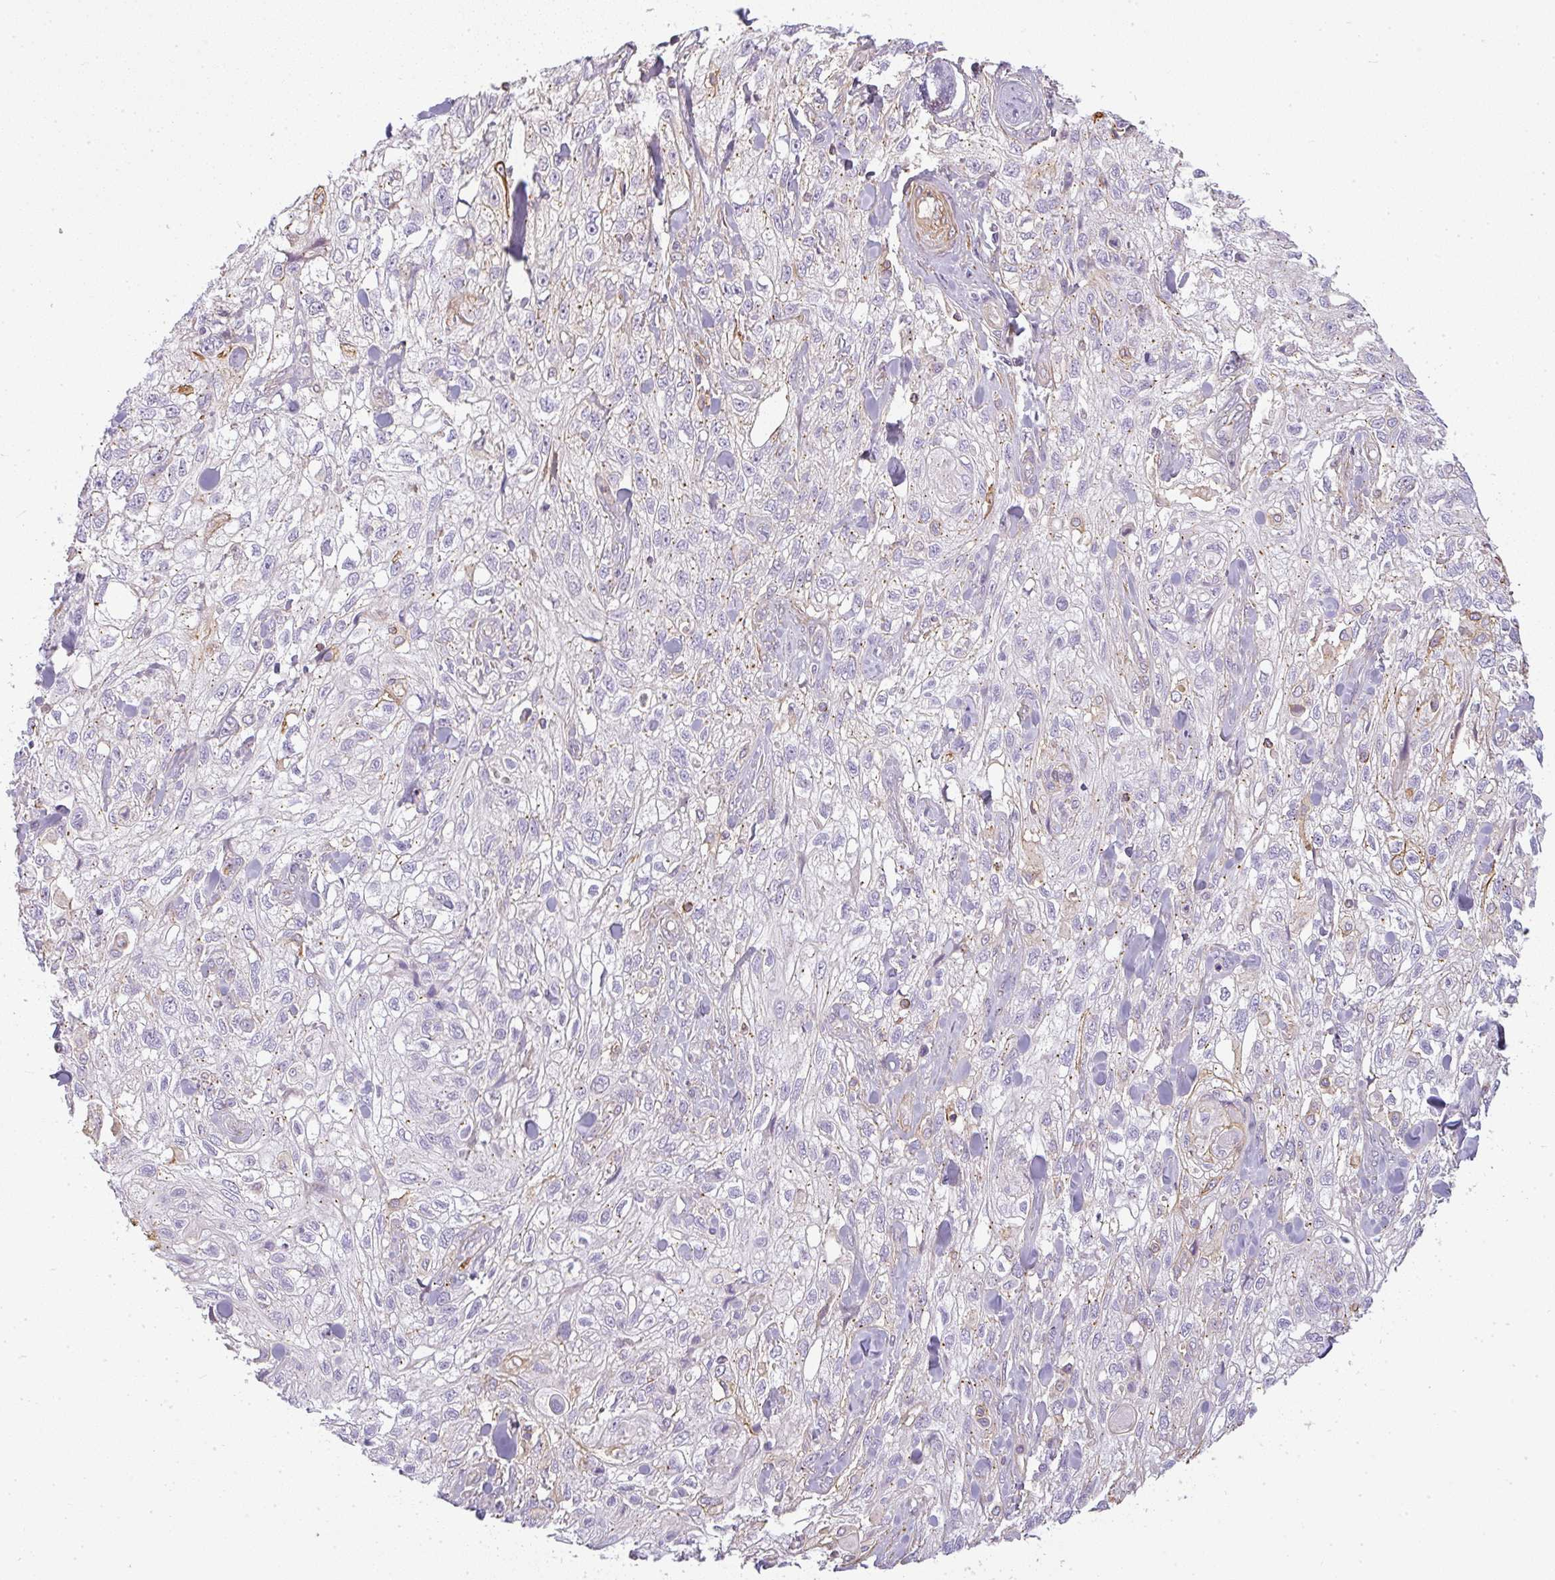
{"staining": {"intensity": "negative", "quantity": "none", "location": "none"}, "tissue": "skin cancer", "cell_type": "Tumor cells", "image_type": "cancer", "snomed": [{"axis": "morphology", "description": "Squamous cell carcinoma, NOS"}, {"axis": "topography", "description": "Skin"}, {"axis": "topography", "description": "Vulva"}], "caption": "Tumor cells are negative for brown protein staining in skin cancer (squamous cell carcinoma). (DAB immunohistochemistry (IHC) with hematoxylin counter stain).", "gene": "SULF1", "patient": {"sex": "female", "age": 86}}